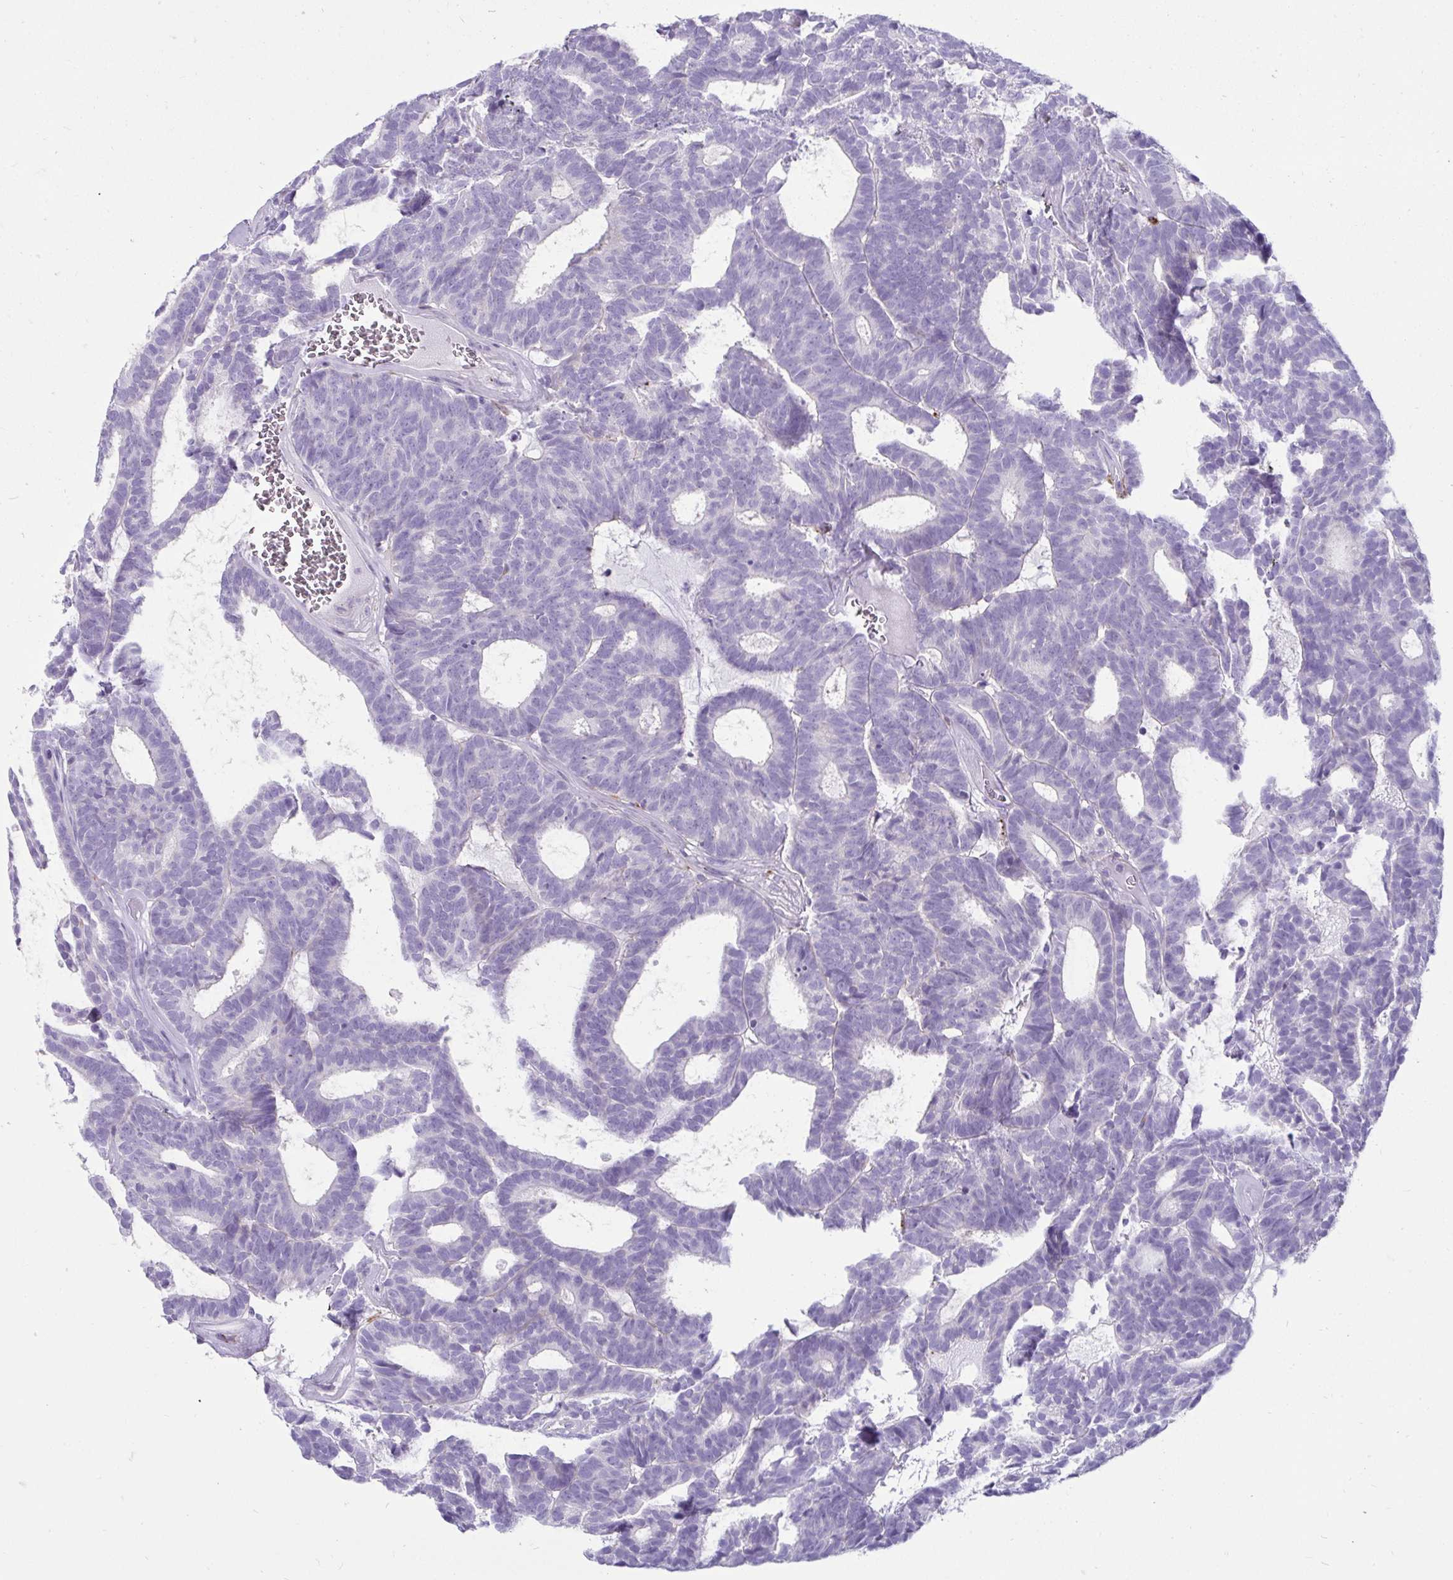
{"staining": {"intensity": "negative", "quantity": "none", "location": "none"}, "tissue": "head and neck cancer", "cell_type": "Tumor cells", "image_type": "cancer", "snomed": [{"axis": "morphology", "description": "Adenocarcinoma, NOS"}, {"axis": "topography", "description": "Head-Neck"}], "caption": "Tumor cells show no significant expression in head and neck cancer.", "gene": "CTSZ", "patient": {"sex": "female", "age": 81}}